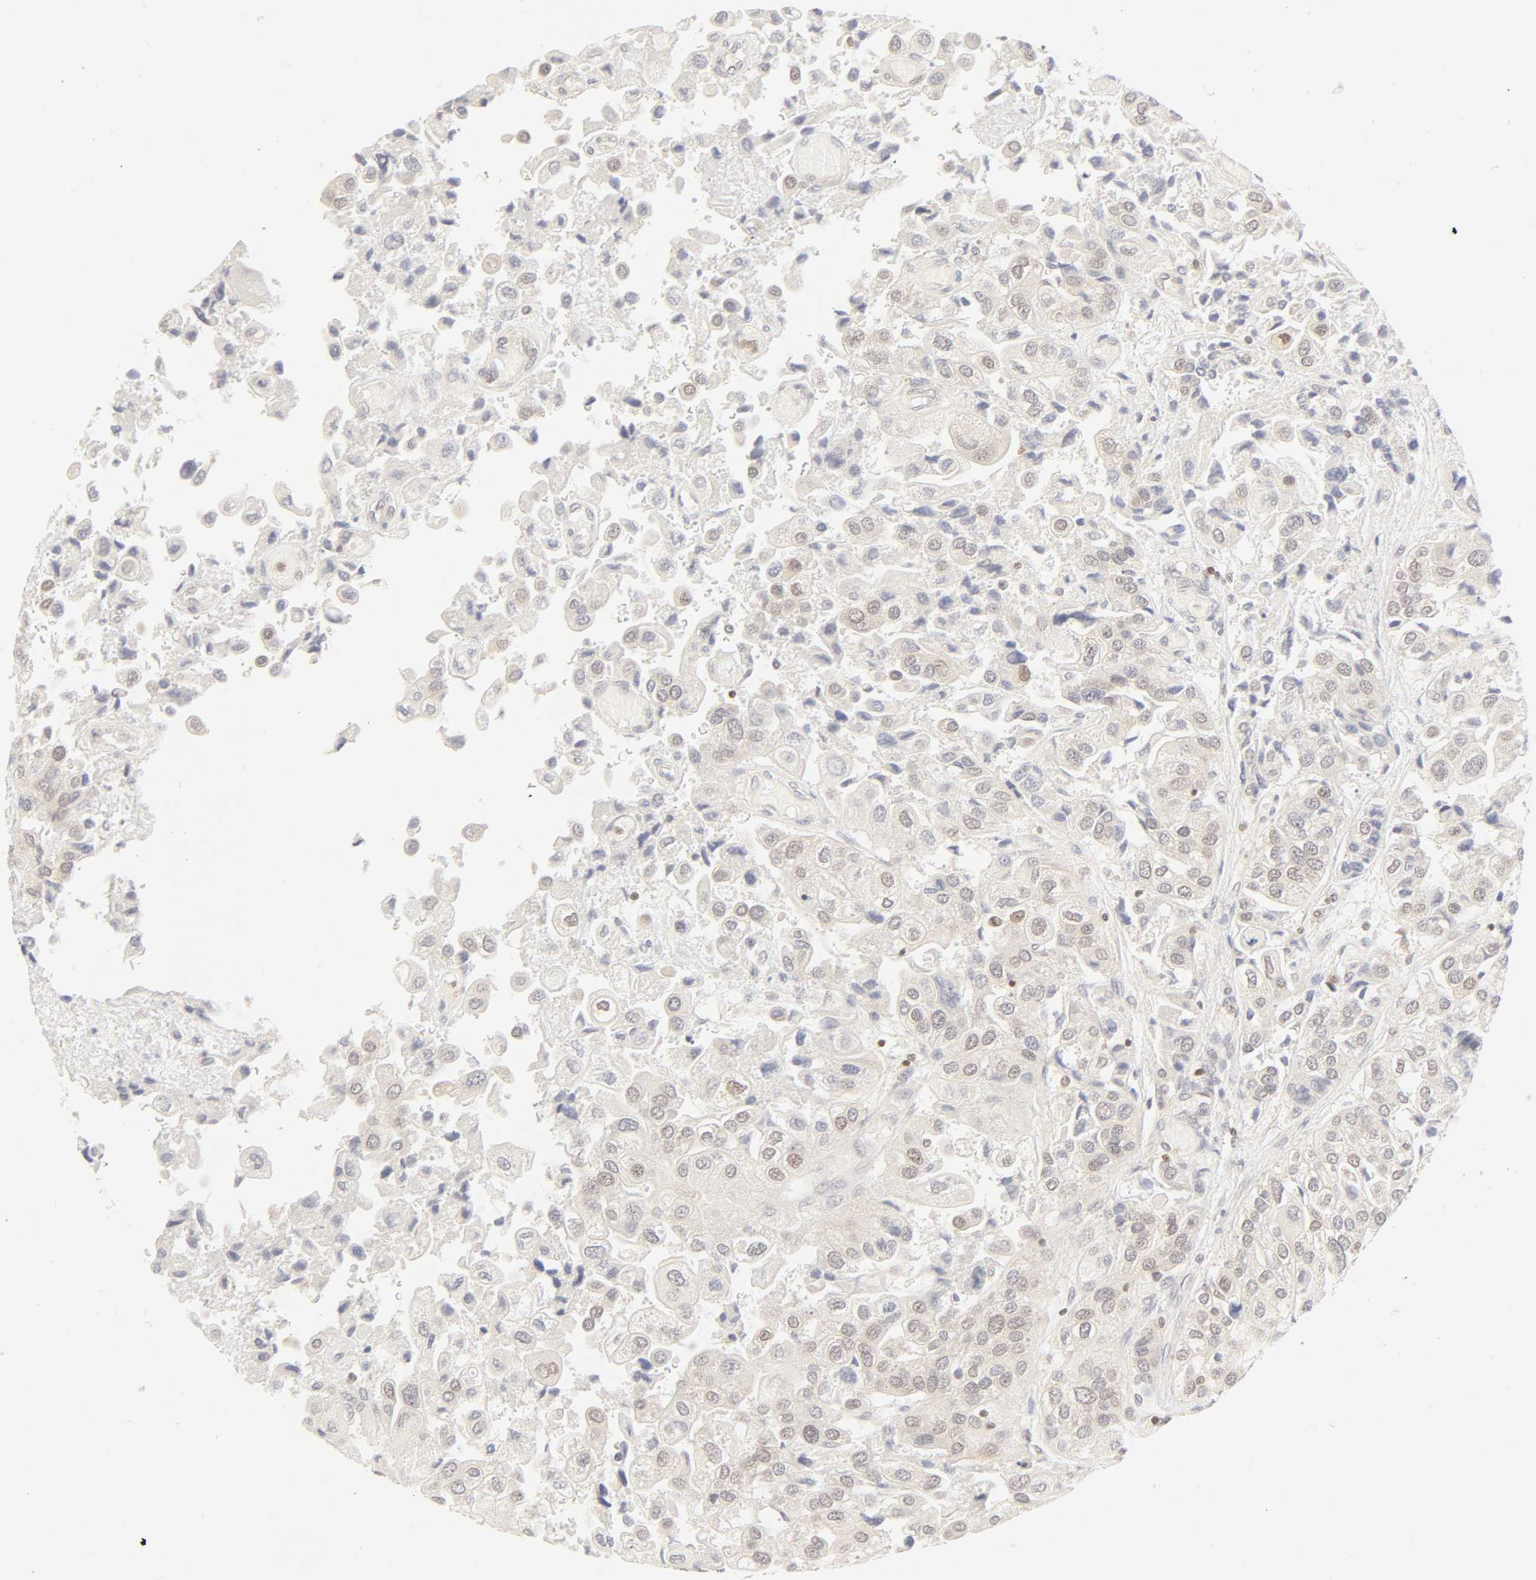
{"staining": {"intensity": "negative", "quantity": "none", "location": "none"}, "tissue": "urothelial cancer", "cell_type": "Tumor cells", "image_type": "cancer", "snomed": [{"axis": "morphology", "description": "Urothelial carcinoma, High grade"}, {"axis": "topography", "description": "Urinary bladder"}], "caption": "IHC micrograph of neoplastic tissue: urothelial cancer stained with DAB (3,3'-diaminobenzidine) displays no significant protein positivity in tumor cells.", "gene": "KIF2A", "patient": {"sex": "female", "age": 64}}